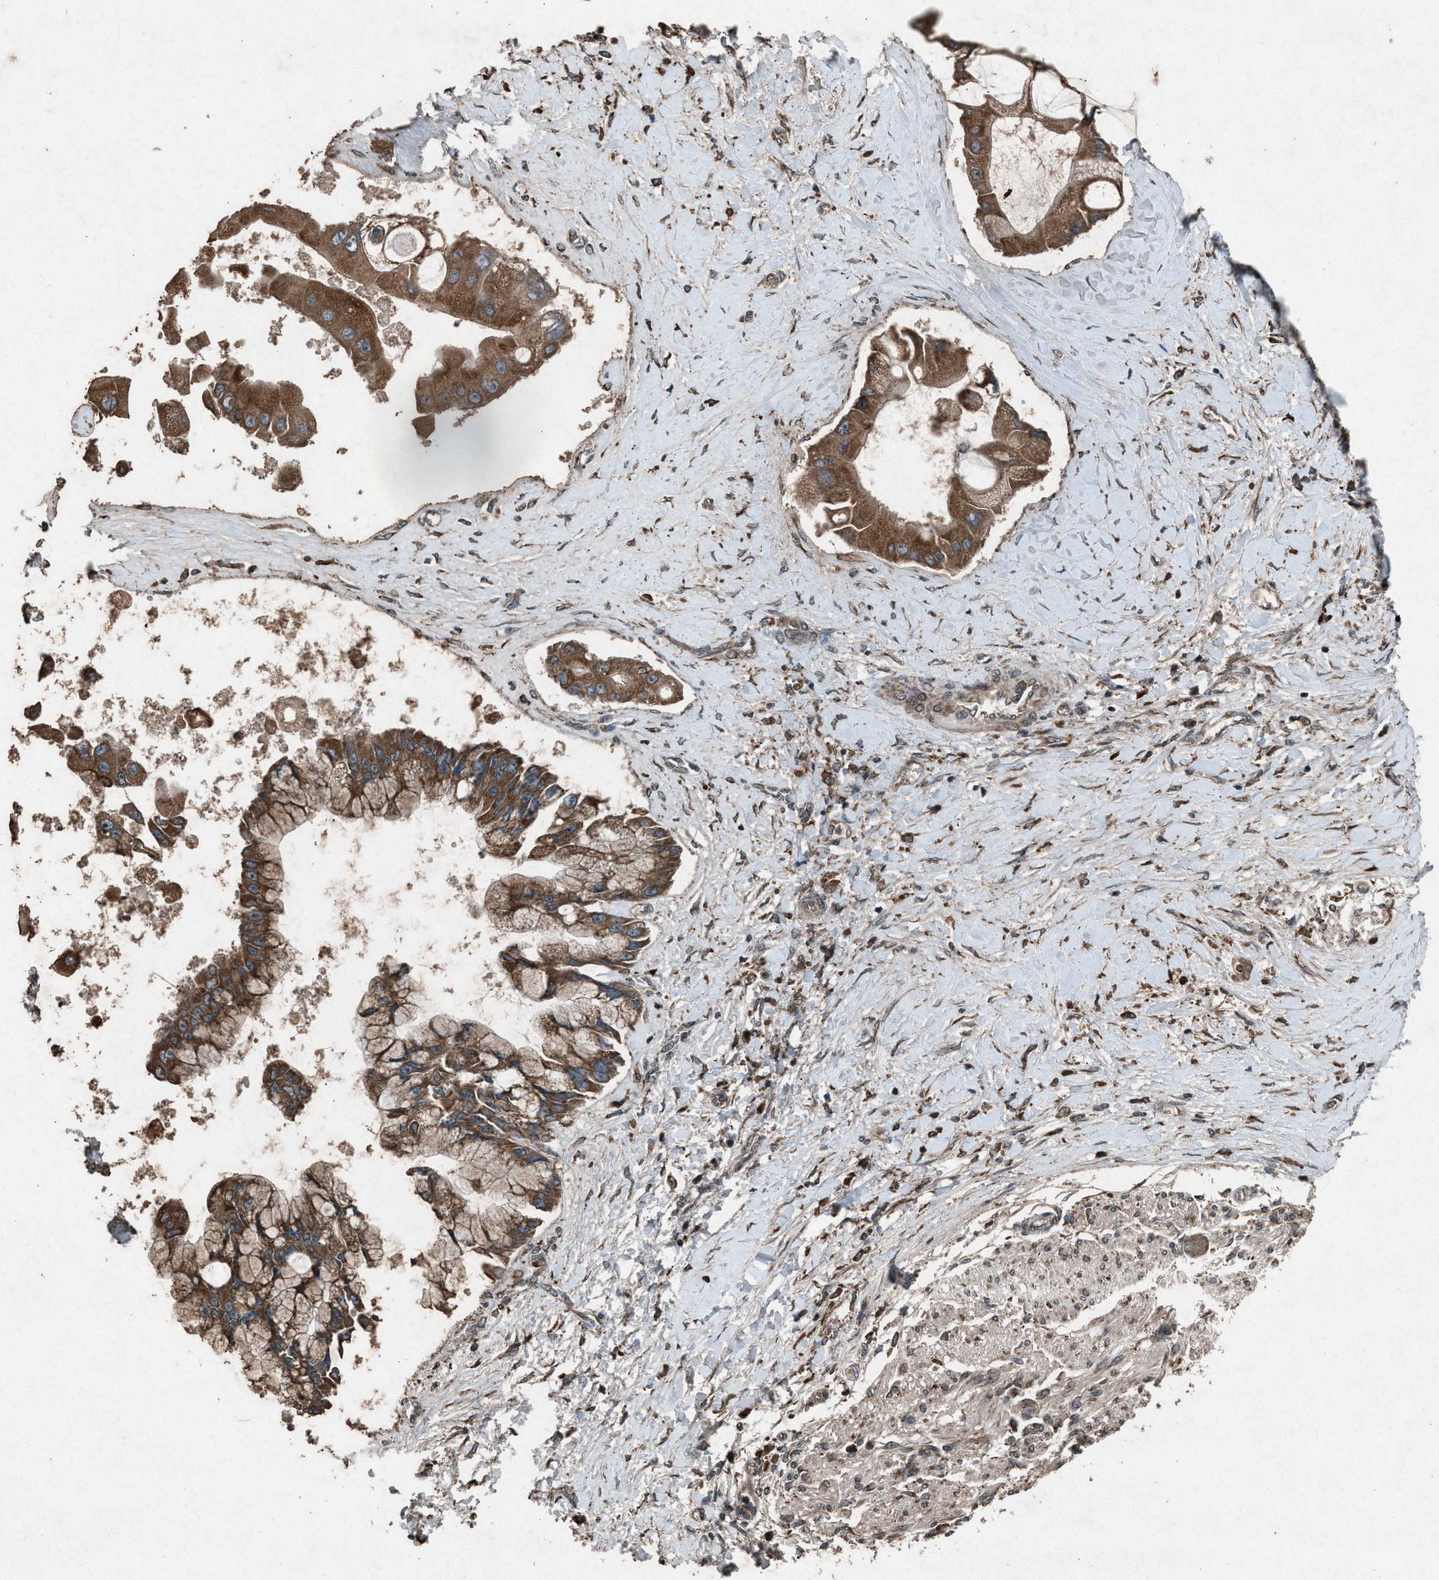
{"staining": {"intensity": "moderate", "quantity": ">75%", "location": "cytoplasmic/membranous"}, "tissue": "liver cancer", "cell_type": "Tumor cells", "image_type": "cancer", "snomed": [{"axis": "morphology", "description": "Cholangiocarcinoma"}, {"axis": "topography", "description": "Liver"}], "caption": "Immunohistochemistry (IHC) image of human liver cancer (cholangiocarcinoma) stained for a protein (brown), which exhibits medium levels of moderate cytoplasmic/membranous positivity in about >75% of tumor cells.", "gene": "CALR", "patient": {"sex": "male", "age": 50}}